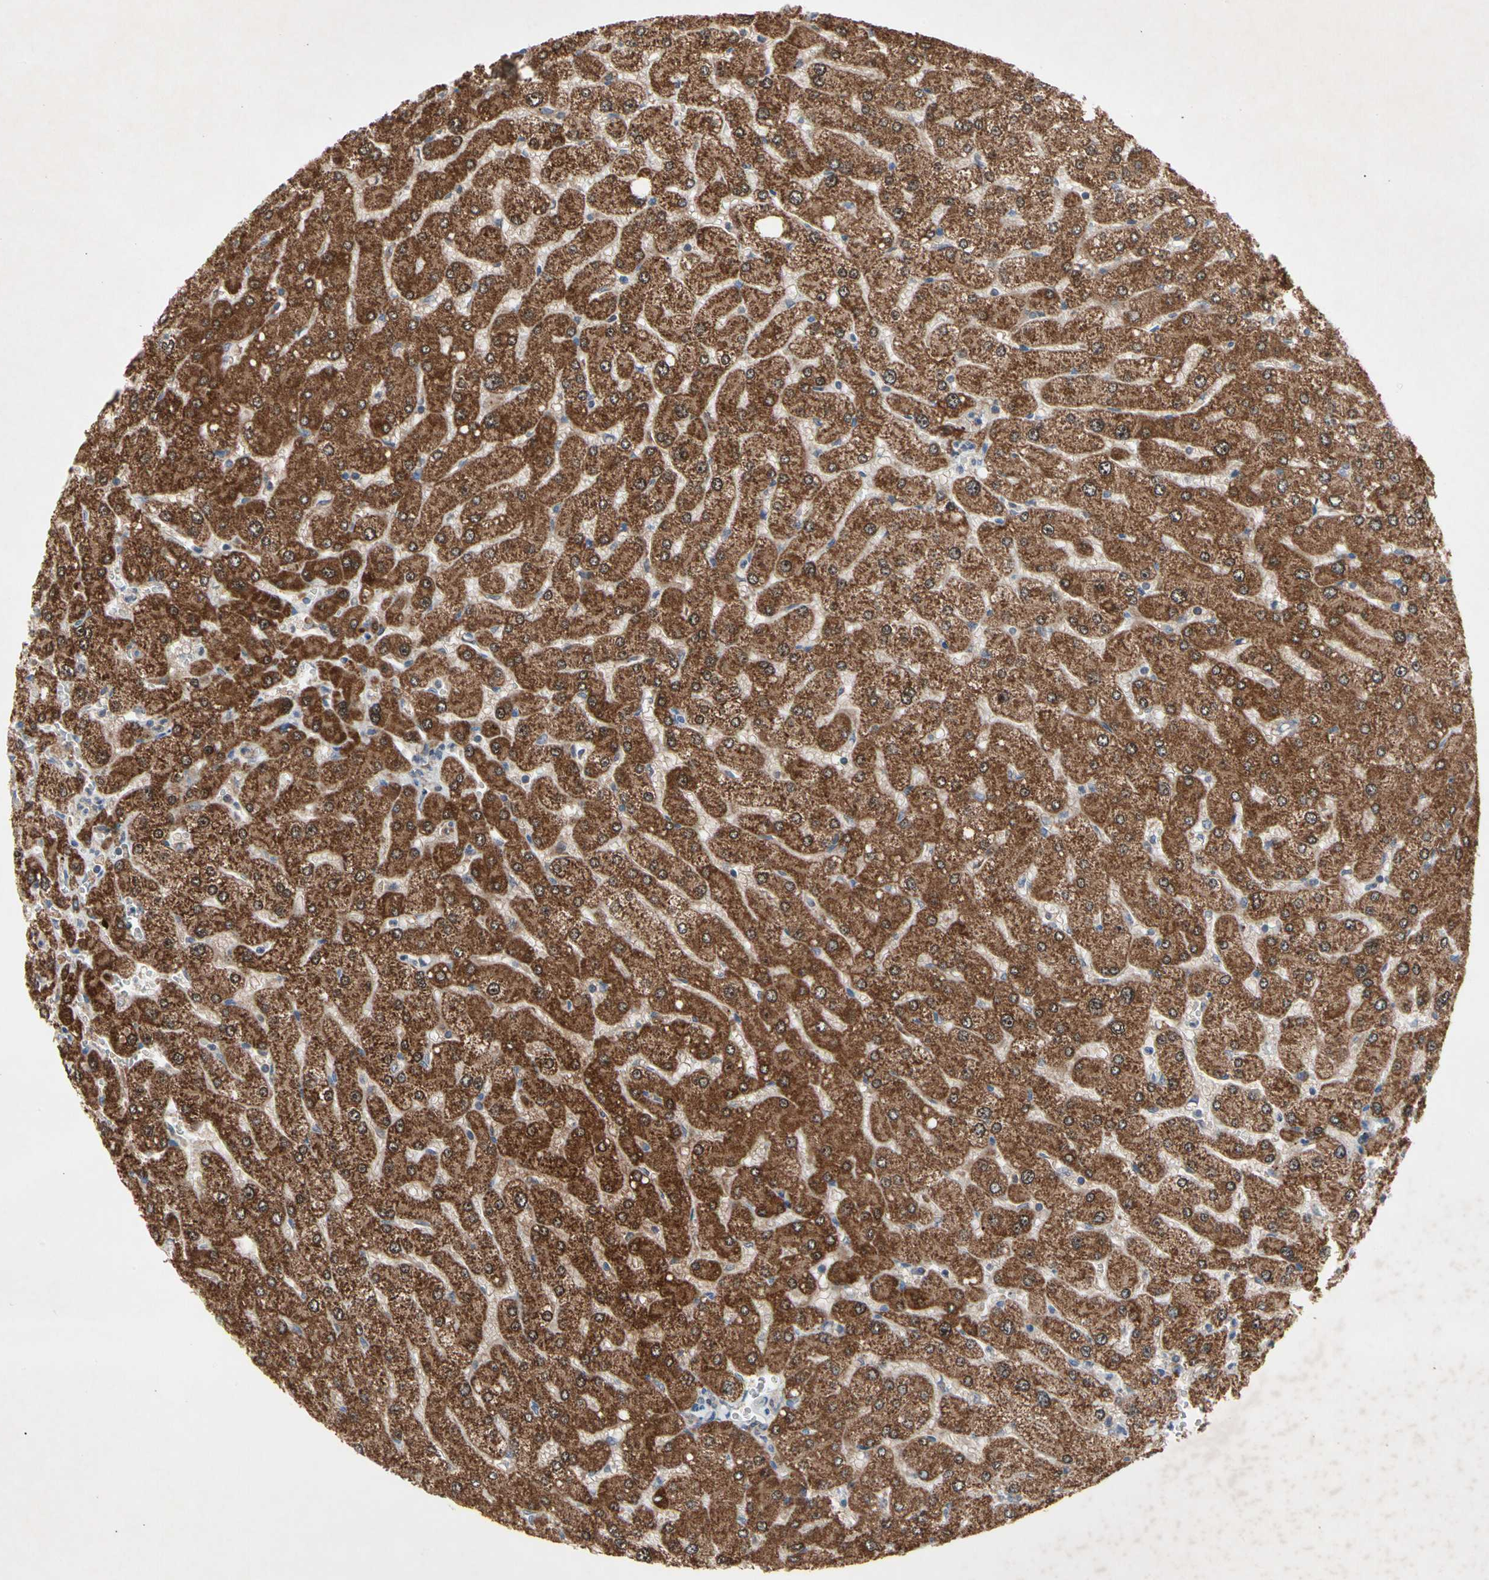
{"staining": {"intensity": "weak", "quantity": ">75%", "location": "cytoplasmic/membranous"}, "tissue": "liver", "cell_type": "Cholangiocytes", "image_type": "normal", "snomed": [{"axis": "morphology", "description": "Normal tissue, NOS"}, {"axis": "topography", "description": "Liver"}], "caption": "Approximately >75% of cholangiocytes in benign liver show weak cytoplasmic/membranous protein staining as visualized by brown immunohistochemical staining.", "gene": "MTHFS", "patient": {"sex": "male", "age": 55}}